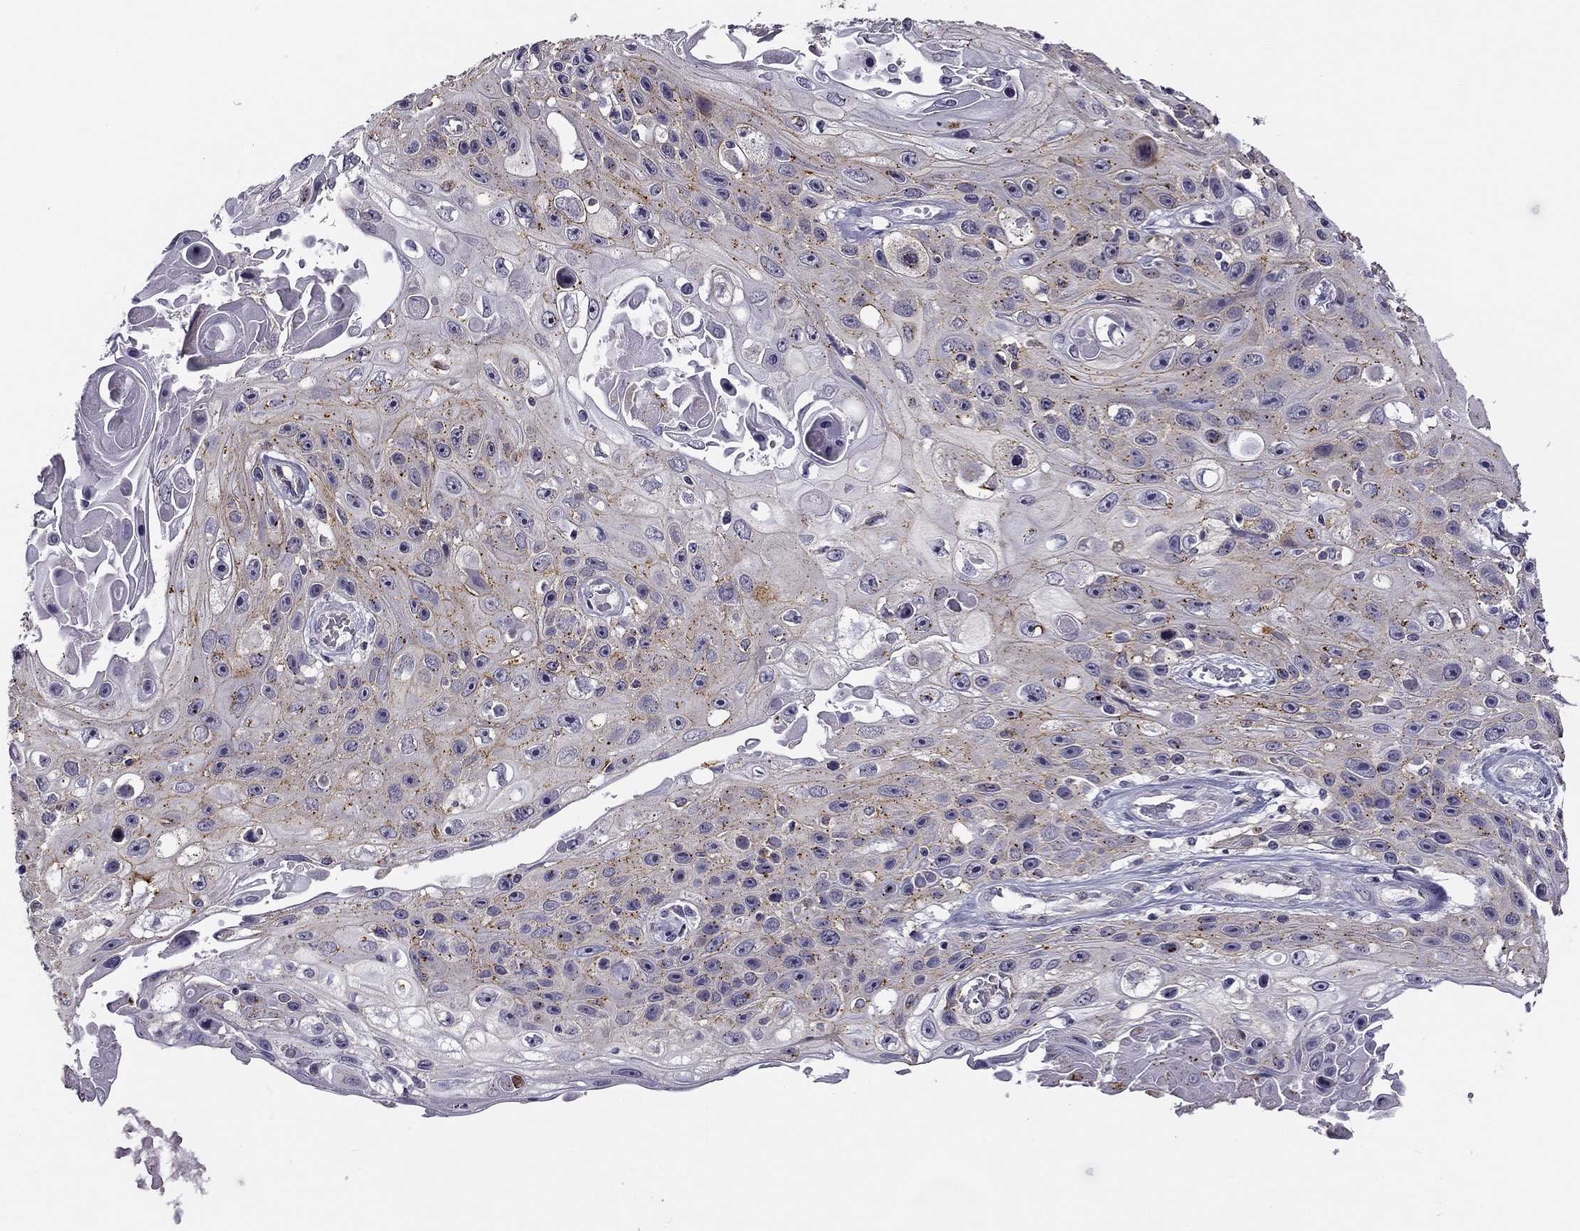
{"staining": {"intensity": "moderate", "quantity": "<25%", "location": "cytoplasmic/membranous"}, "tissue": "skin cancer", "cell_type": "Tumor cells", "image_type": "cancer", "snomed": [{"axis": "morphology", "description": "Squamous cell carcinoma, NOS"}, {"axis": "topography", "description": "Skin"}], "caption": "Tumor cells reveal moderate cytoplasmic/membranous positivity in approximately <25% of cells in squamous cell carcinoma (skin).", "gene": "CNR1", "patient": {"sex": "male", "age": 82}}